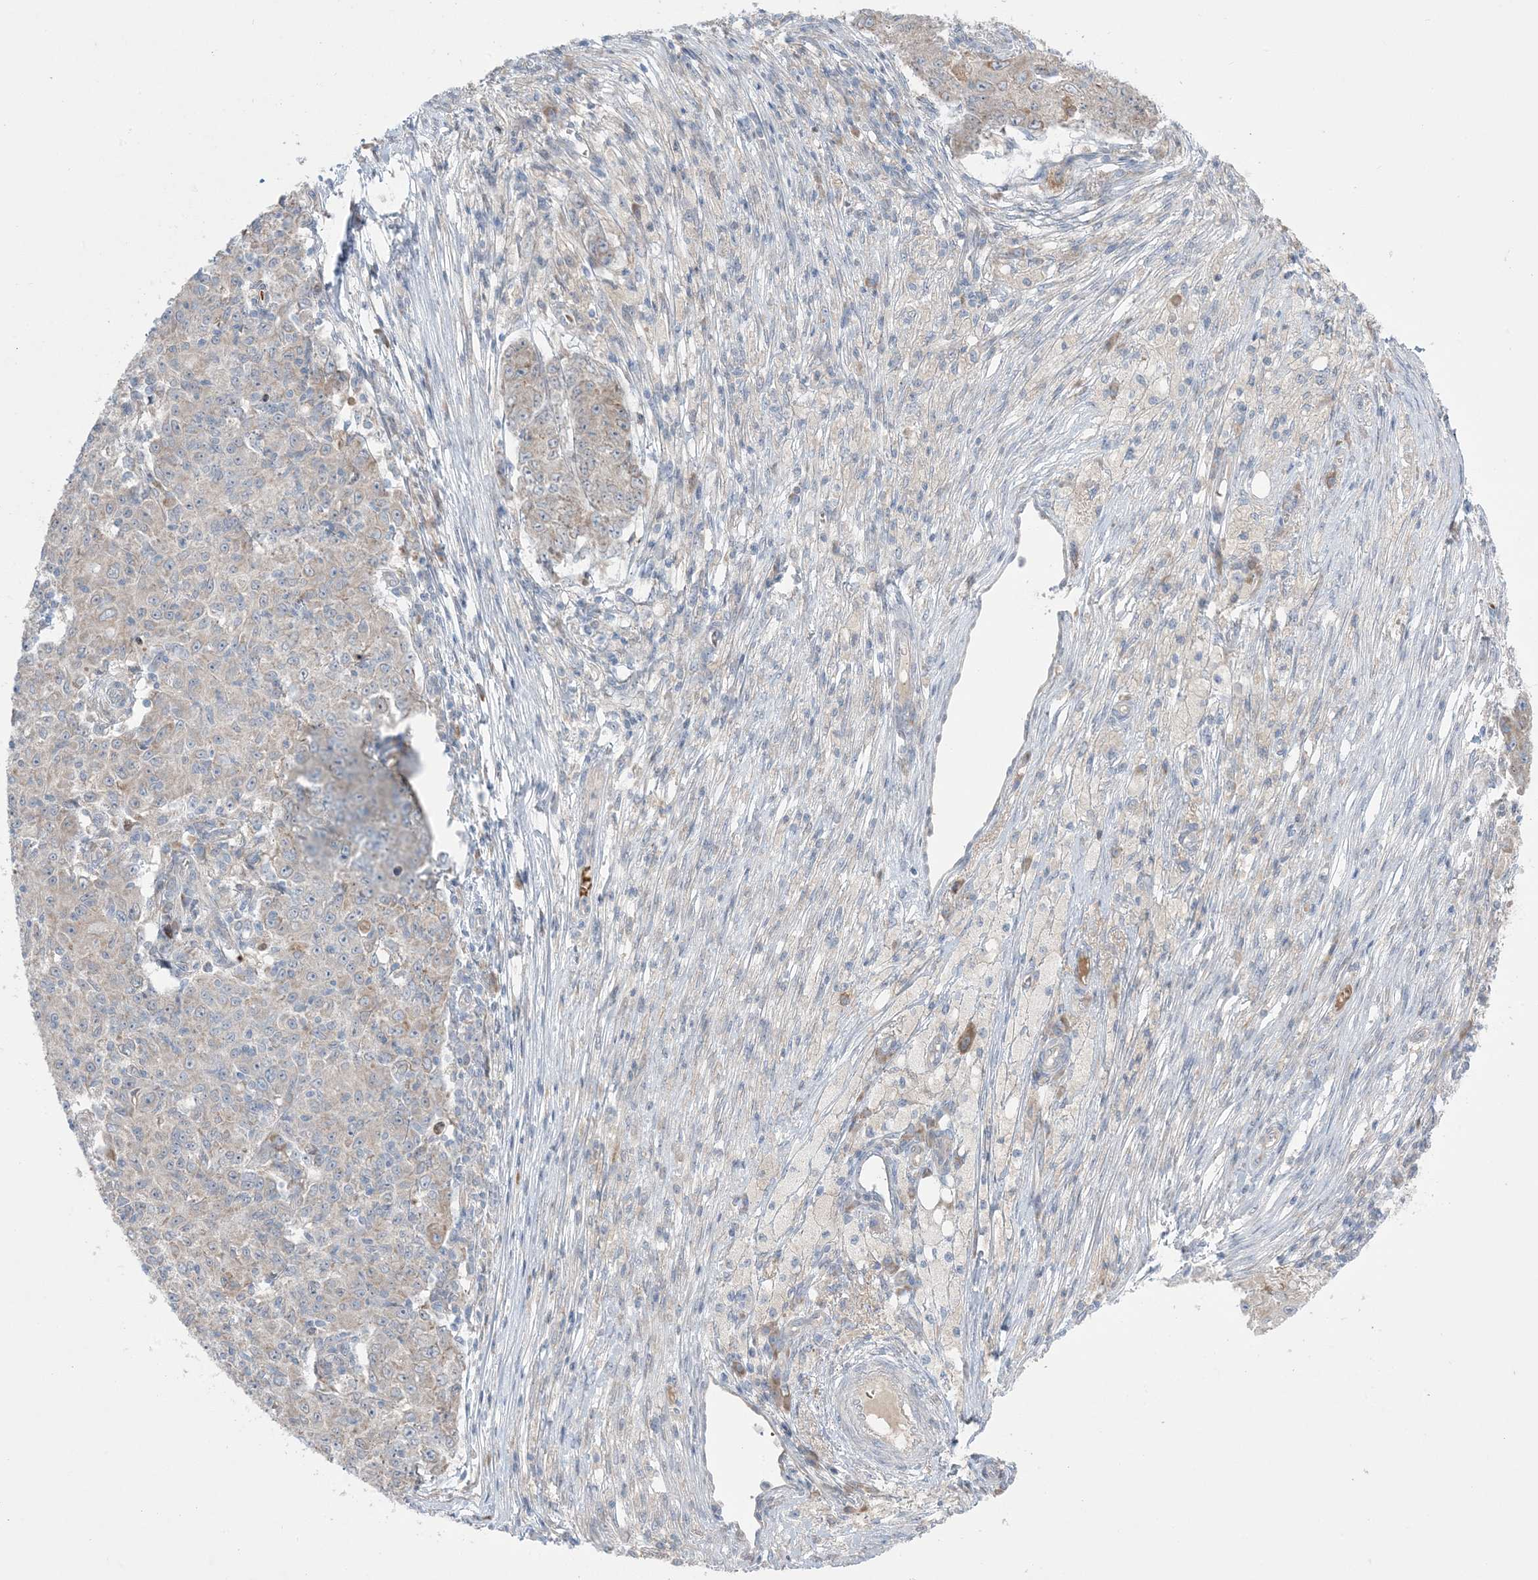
{"staining": {"intensity": "weak", "quantity": "<25%", "location": "cytoplasmic/membranous"}, "tissue": "ovarian cancer", "cell_type": "Tumor cells", "image_type": "cancer", "snomed": [{"axis": "morphology", "description": "Carcinoma, endometroid"}, {"axis": "topography", "description": "Ovary"}], "caption": "Immunohistochemical staining of human ovarian cancer (endometroid carcinoma) shows no significant positivity in tumor cells.", "gene": "MMGT1", "patient": {"sex": "female", "age": 42}}